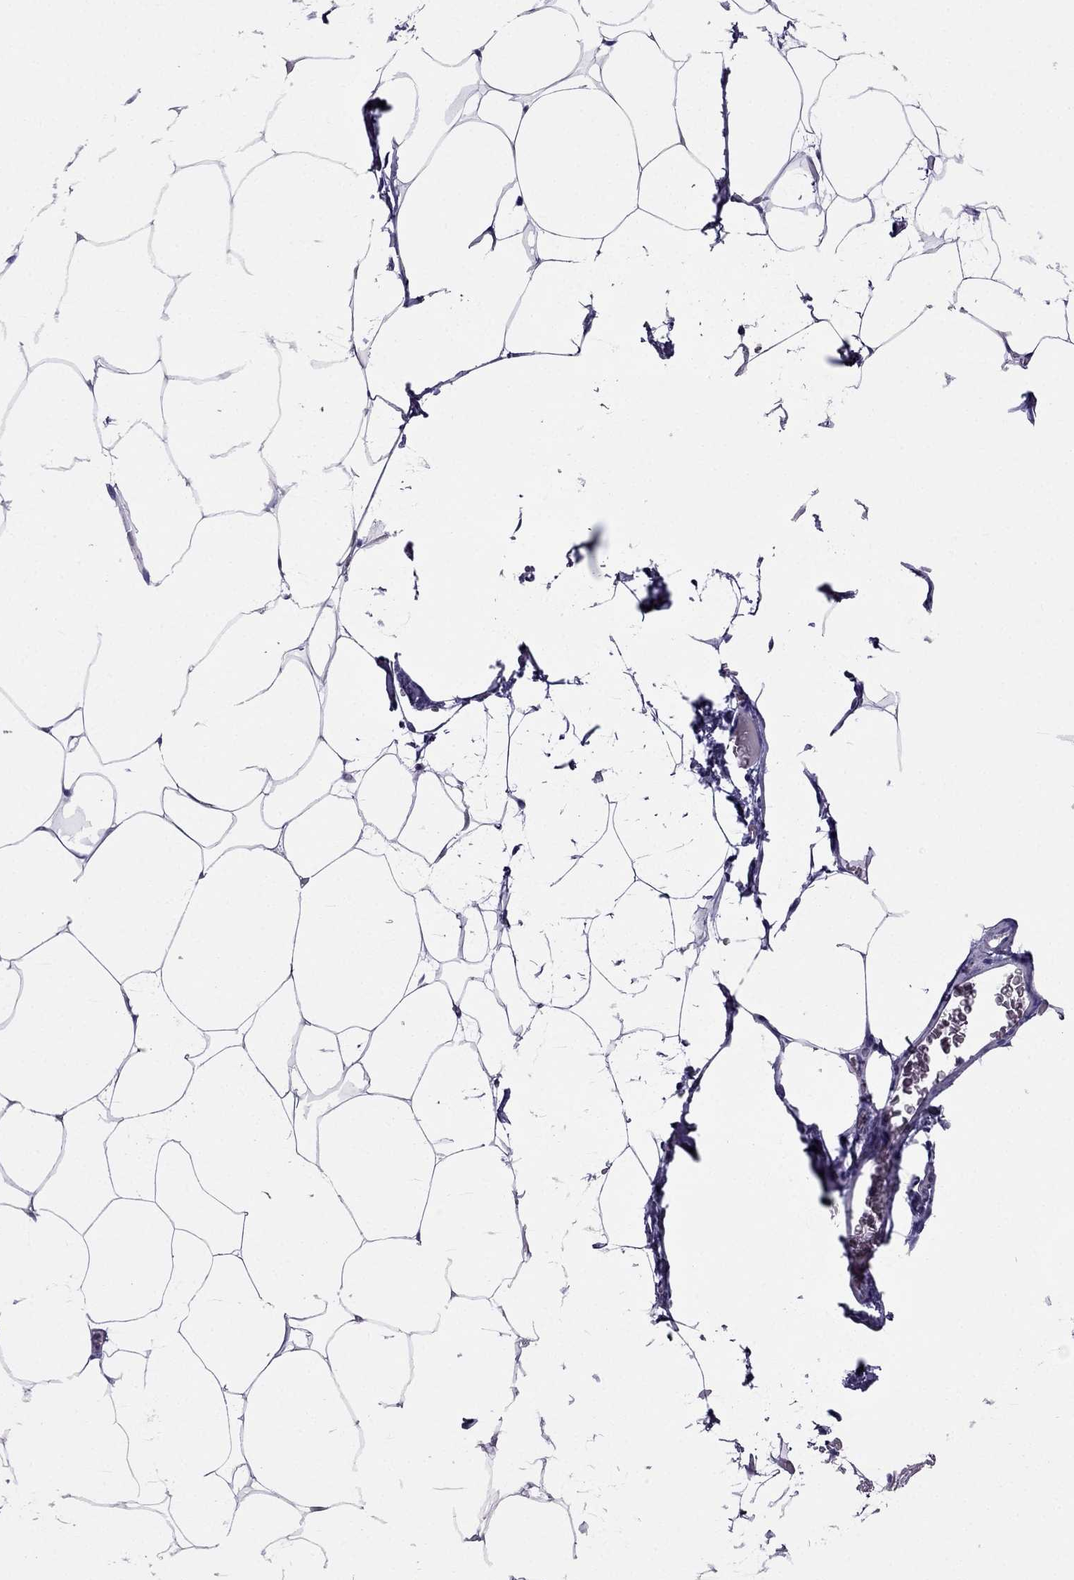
{"staining": {"intensity": "negative", "quantity": "none", "location": "none"}, "tissue": "adipose tissue", "cell_type": "Adipocytes", "image_type": "normal", "snomed": [{"axis": "morphology", "description": "Normal tissue, NOS"}, {"axis": "topography", "description": "Adipose tissue"}], "caption": "High magnification brightfield microscopy of unremarkable adipose tissue stained with DAB (3,3'-diaminobenzidine) (brown) and counterstained with hematoxylin (blue): adipocytes show no significant staining.", "gene": "SPTBN4", "patient": {"sex": "male", "age": 57}}